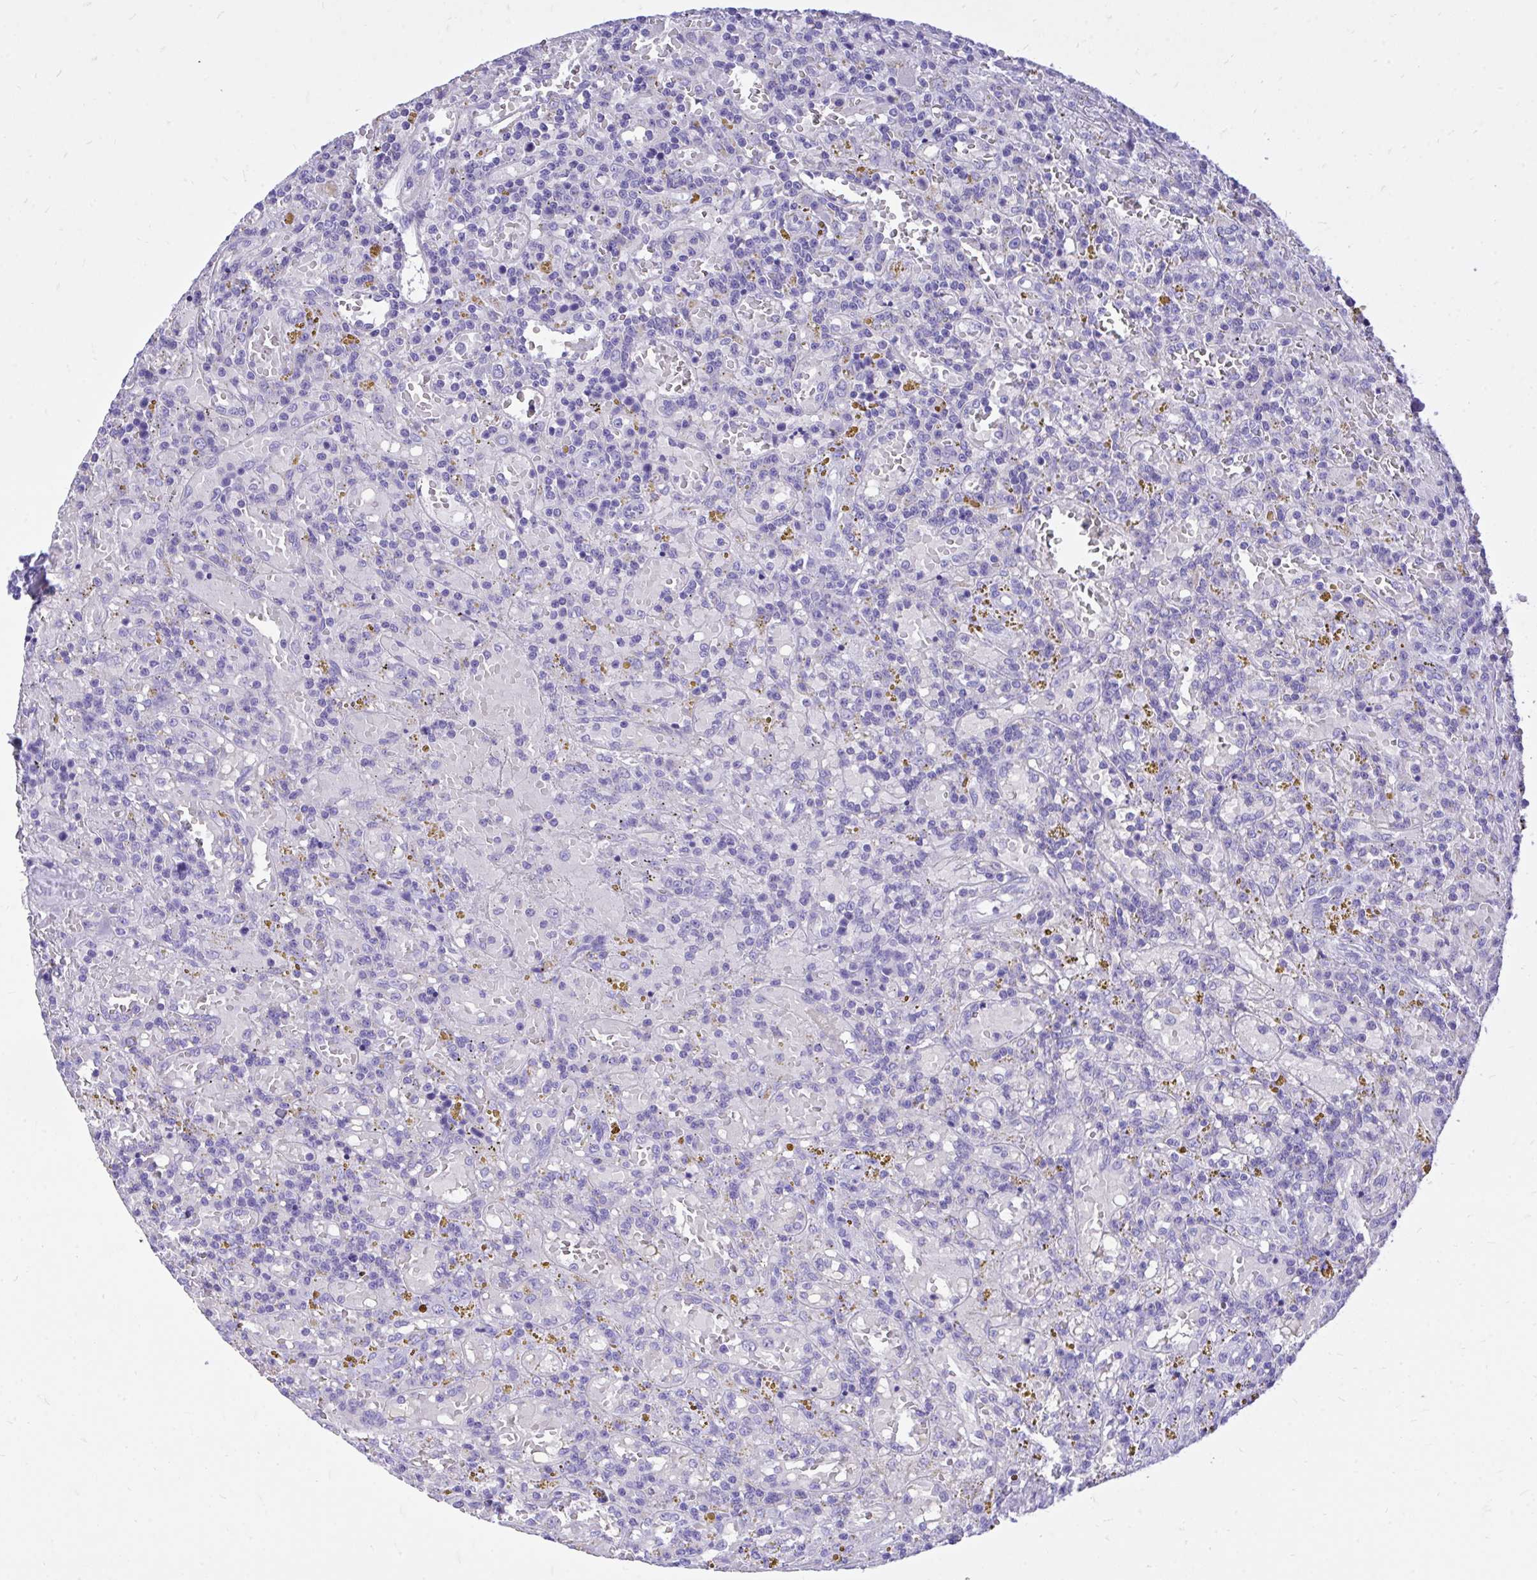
{"staining": {"intensity": "negative", "quantity": "none", "location": "none"}, "tissue": "lymphoma", "cell_type": "Tumor cells", "image_type": "cancer", "snomed": [{"axis": "morphology", "description": "Malignant lymphoma, non-Hodgkin's type, Low grade"}, {"axis": "topography", "description": "Spleen"}], "caption": "IHC histopathology image of neoplastic tissue: human lymphoma stained with DAB exhibits no significant protein expression in tumor cells.", "gene": "MON1A", "patient": {"sex": "female", "age": 65}}